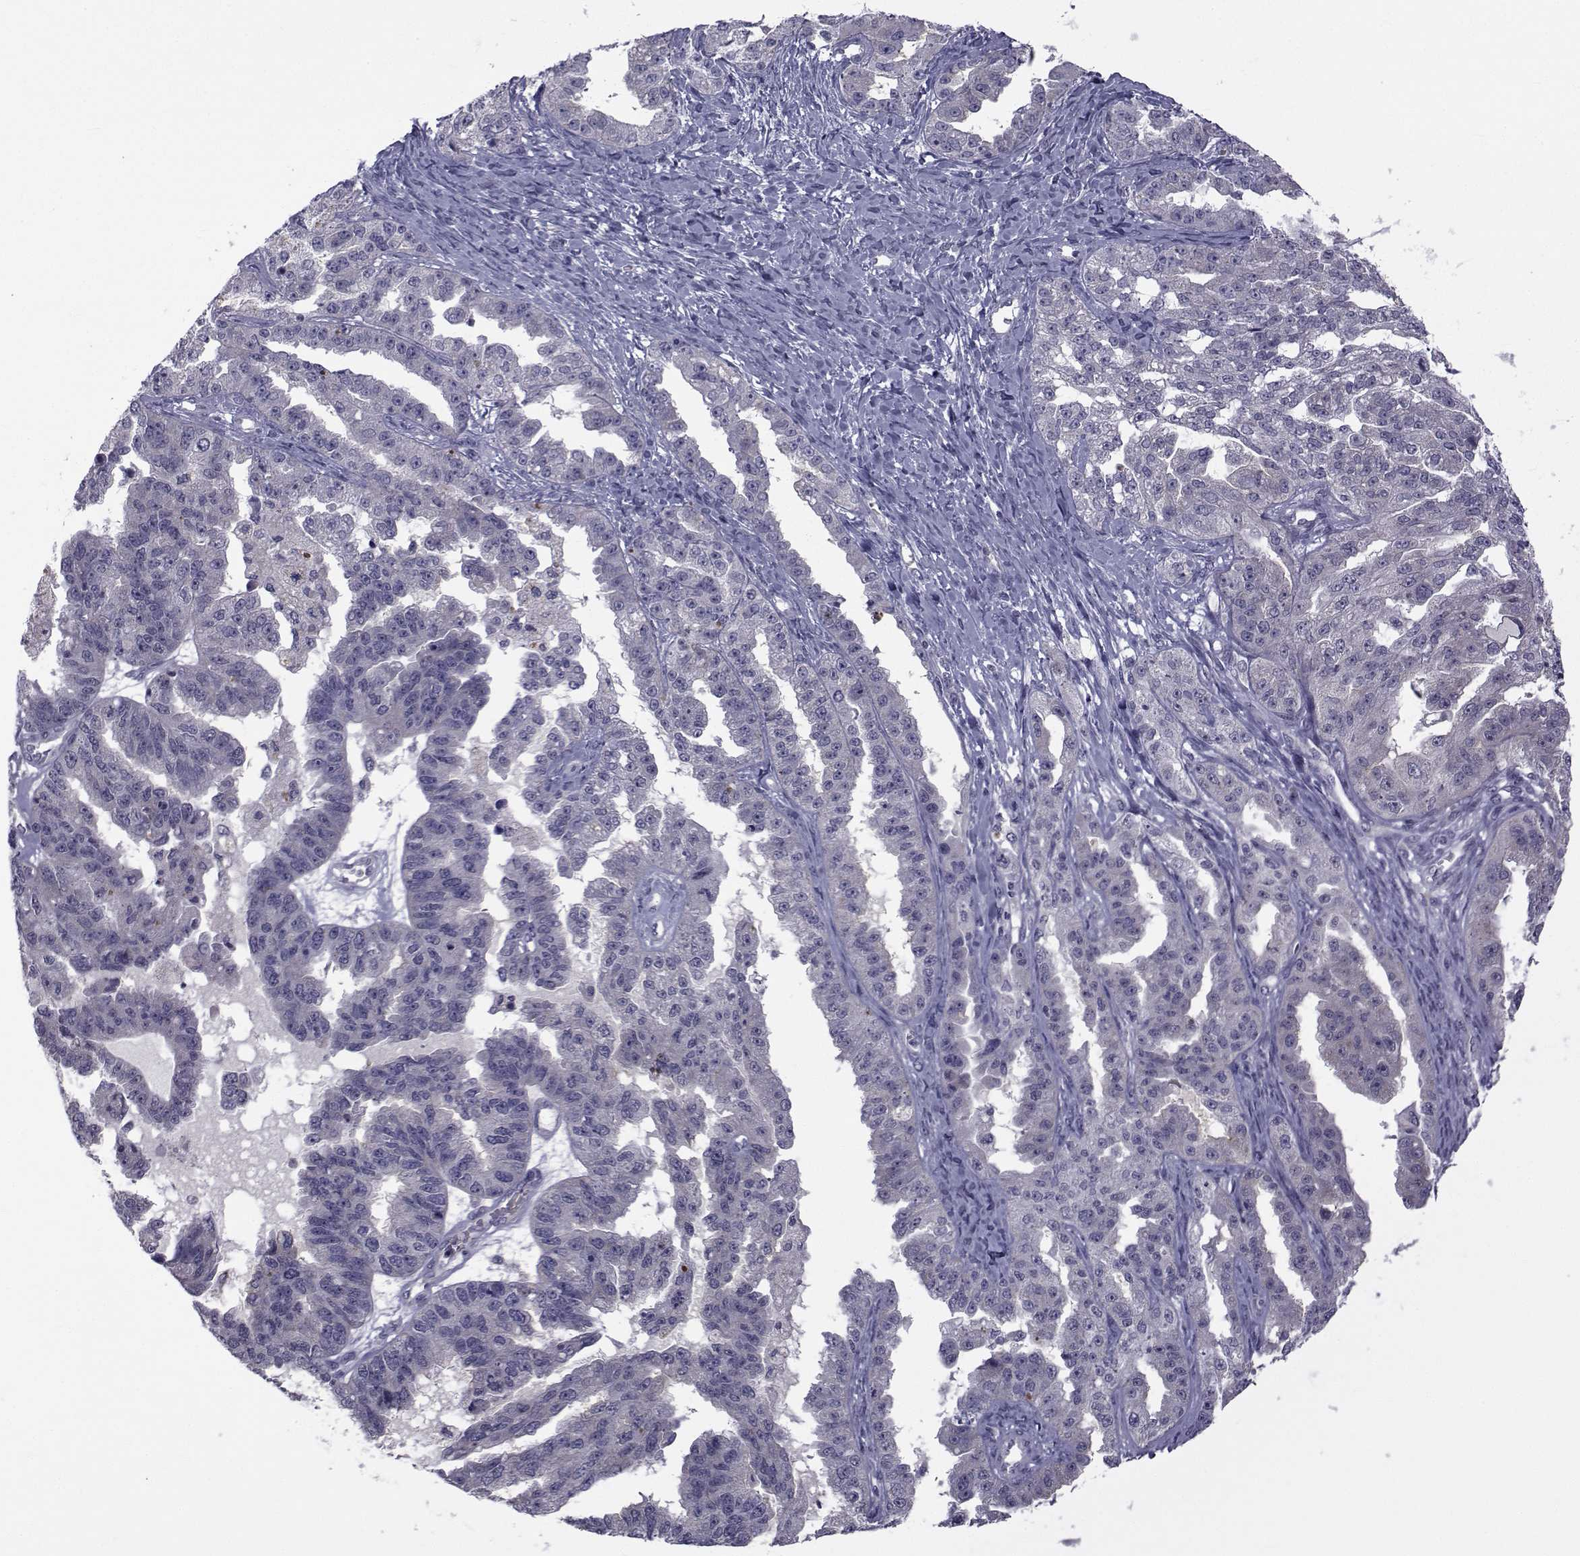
{"staining": {"intensity": "negative", "quantity": "none", "location": "none"}, "tissue": "ovarian cancer", "cell_type": "Tumor cells", "image_type": "cancer", "snomed": [{"axis": "morphology", "description": "Cystadenocarcinoma, serous, NOS"}, {"axis": "topography", "description": "Ovary"}], "caption": "Tumor cells are negative for protein expression in human ovarian cancer.", "gene": "ANGPT1", "patient": {"sex": "female", "age": 58}}